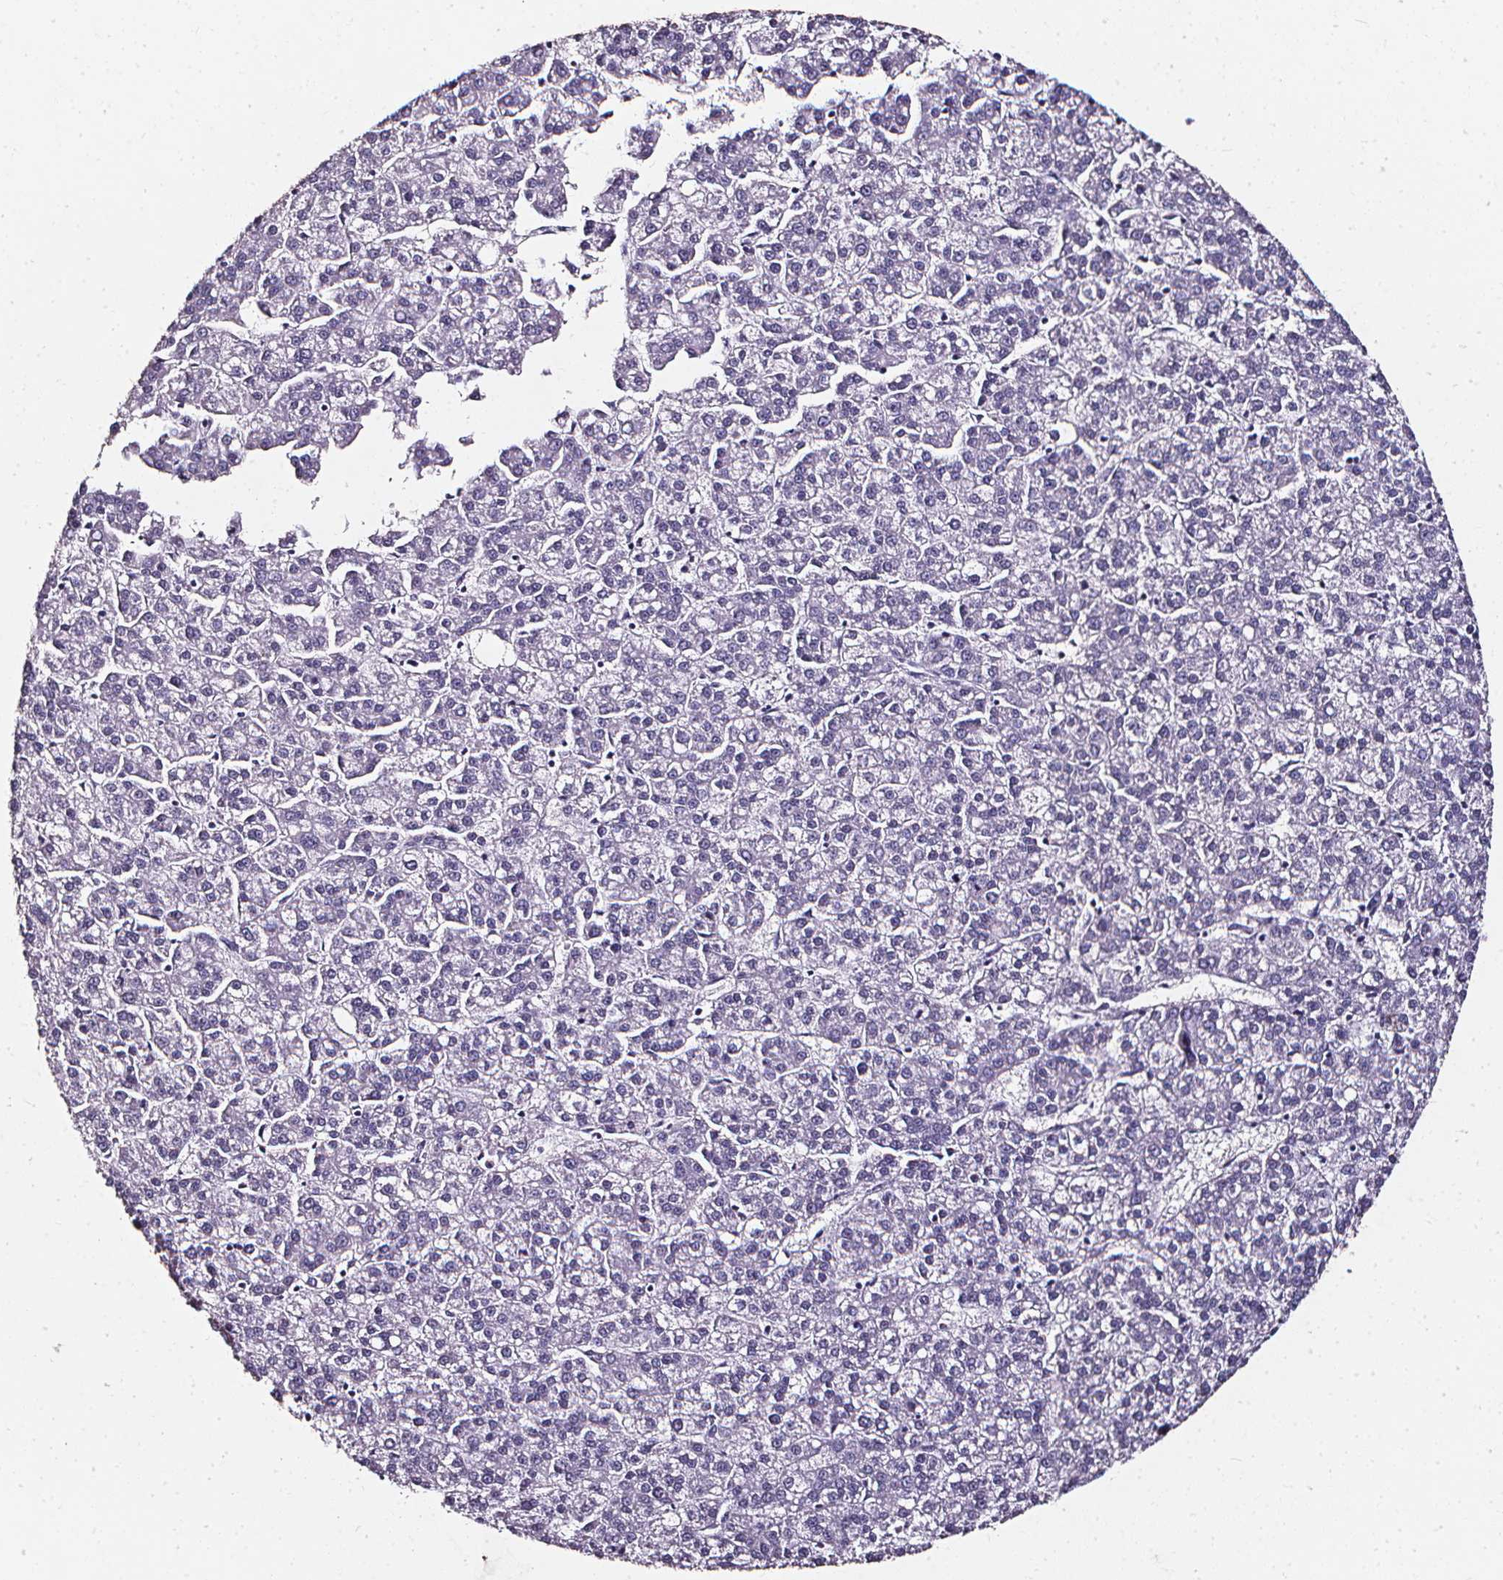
{"staining": {"intensity": "negative", "quantity": "none", "location": "none"}, "tissue": "liver cancer", "cell_type": "Tumor cells", "image_type": "cancer", "snomed": [{"axis": "morphology", "description": "Carcinoma, Hepatocellular, NOS"}, {"axis": "topography", "description": "Liver"}], "caption": "Tumor cells show no significant protein expression in liver cancer (hepatocellular carcinoma).", "gene": "DEFA5", "patient": {"sex": "female", "age": 58}}